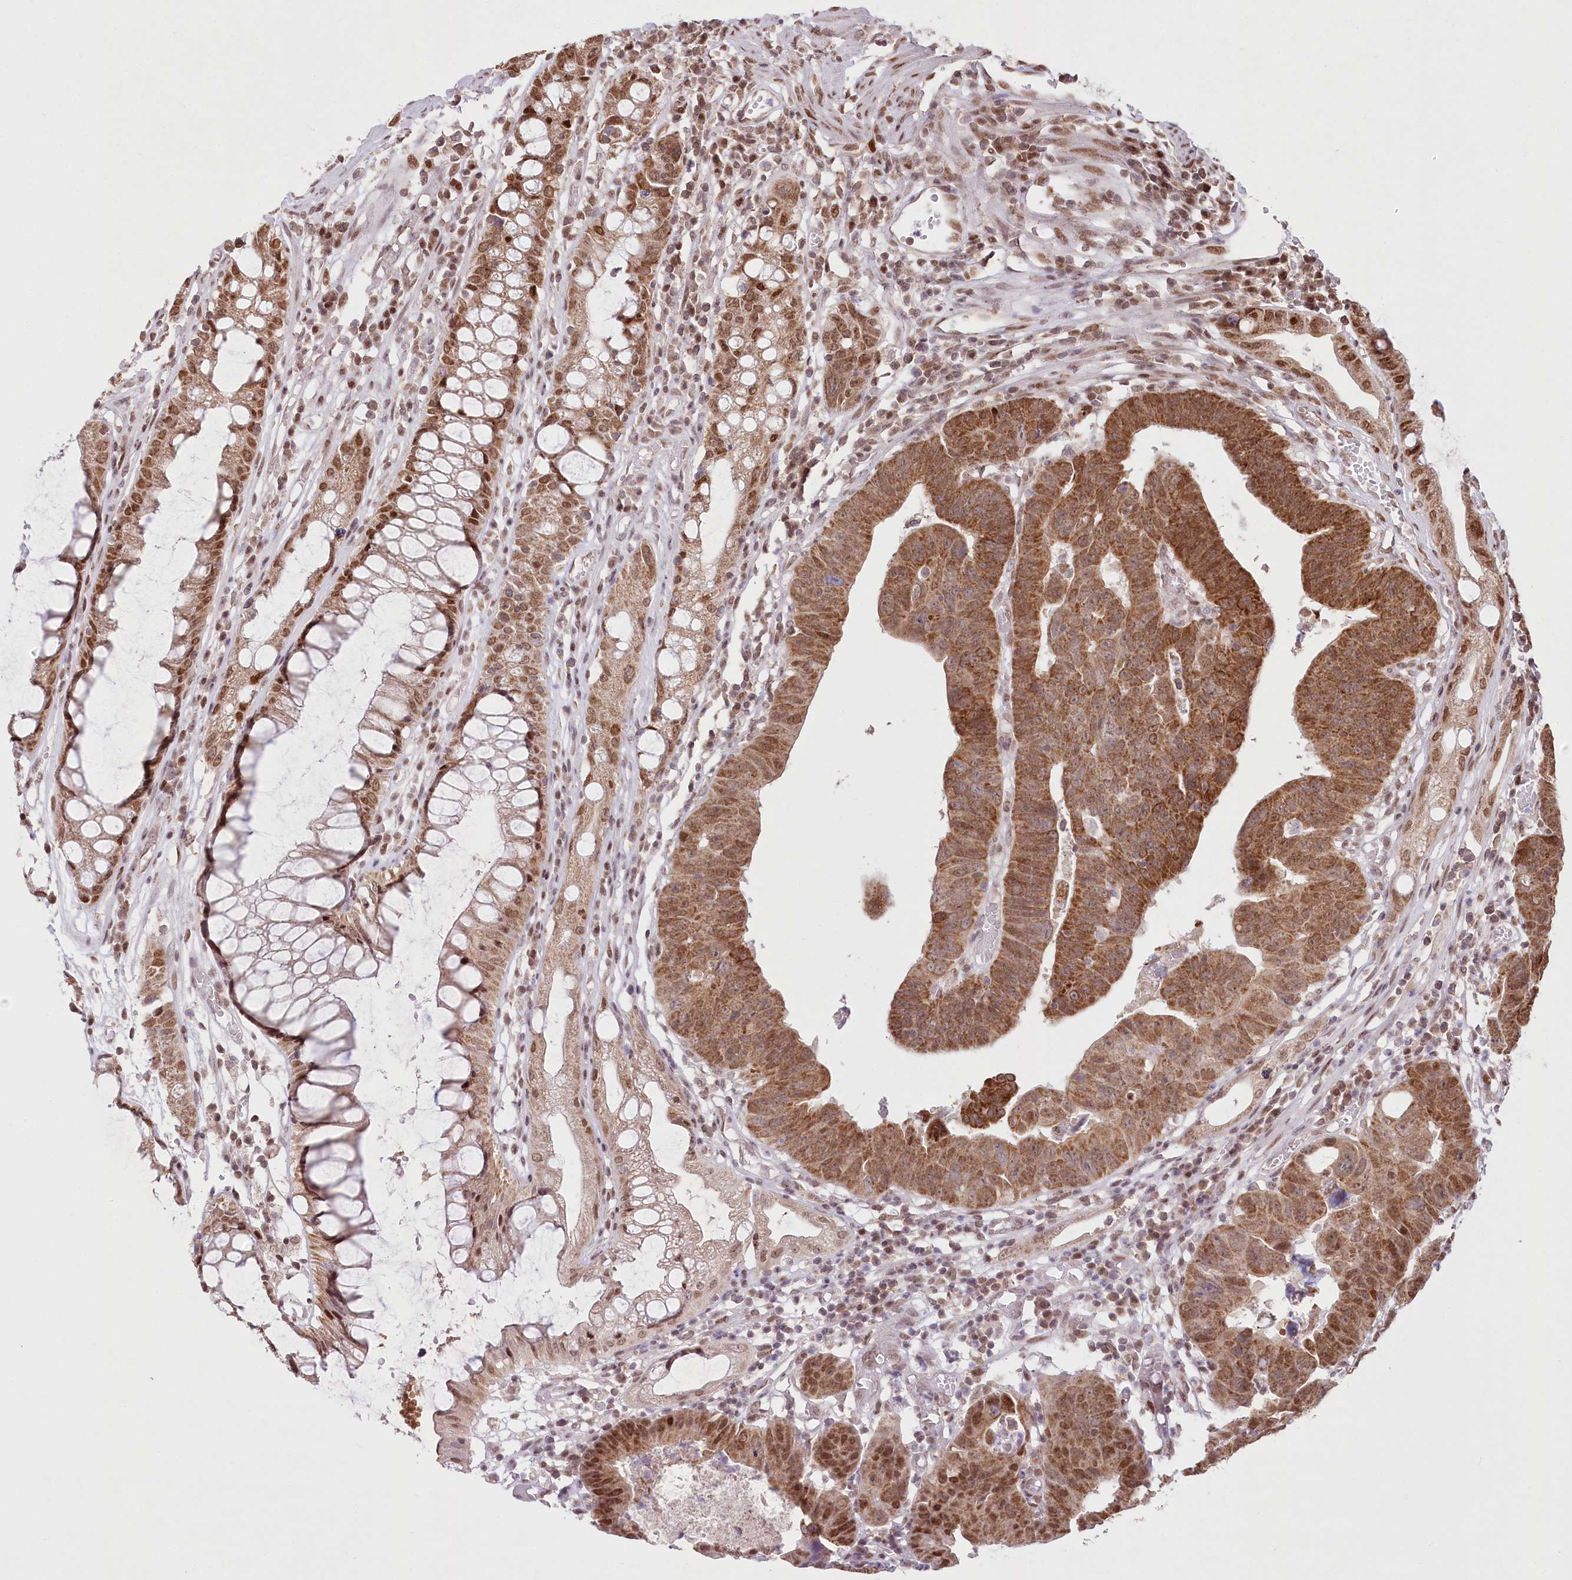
{"staining": {"intensity": "strong", "quantity": ">75%", "location": "cytoplasmic/membranous"}, "tissue": "colorectal cancer", "cell_type": "Tumor cells", "image_type": "cancer", "snomed": [{"axis": "morphology", "description": "Adenocarcinoma, NOS"}, {"axis": "topography", "description": "Rectum"}], "caption": "The immunohistochemical stain labels strong cytoplasmic/membranous staining in tumor cells of adenocarcinoma (colorectal) tissue.", "gene": "PYURF", "patient": {"sex": "female", "age": 65}}